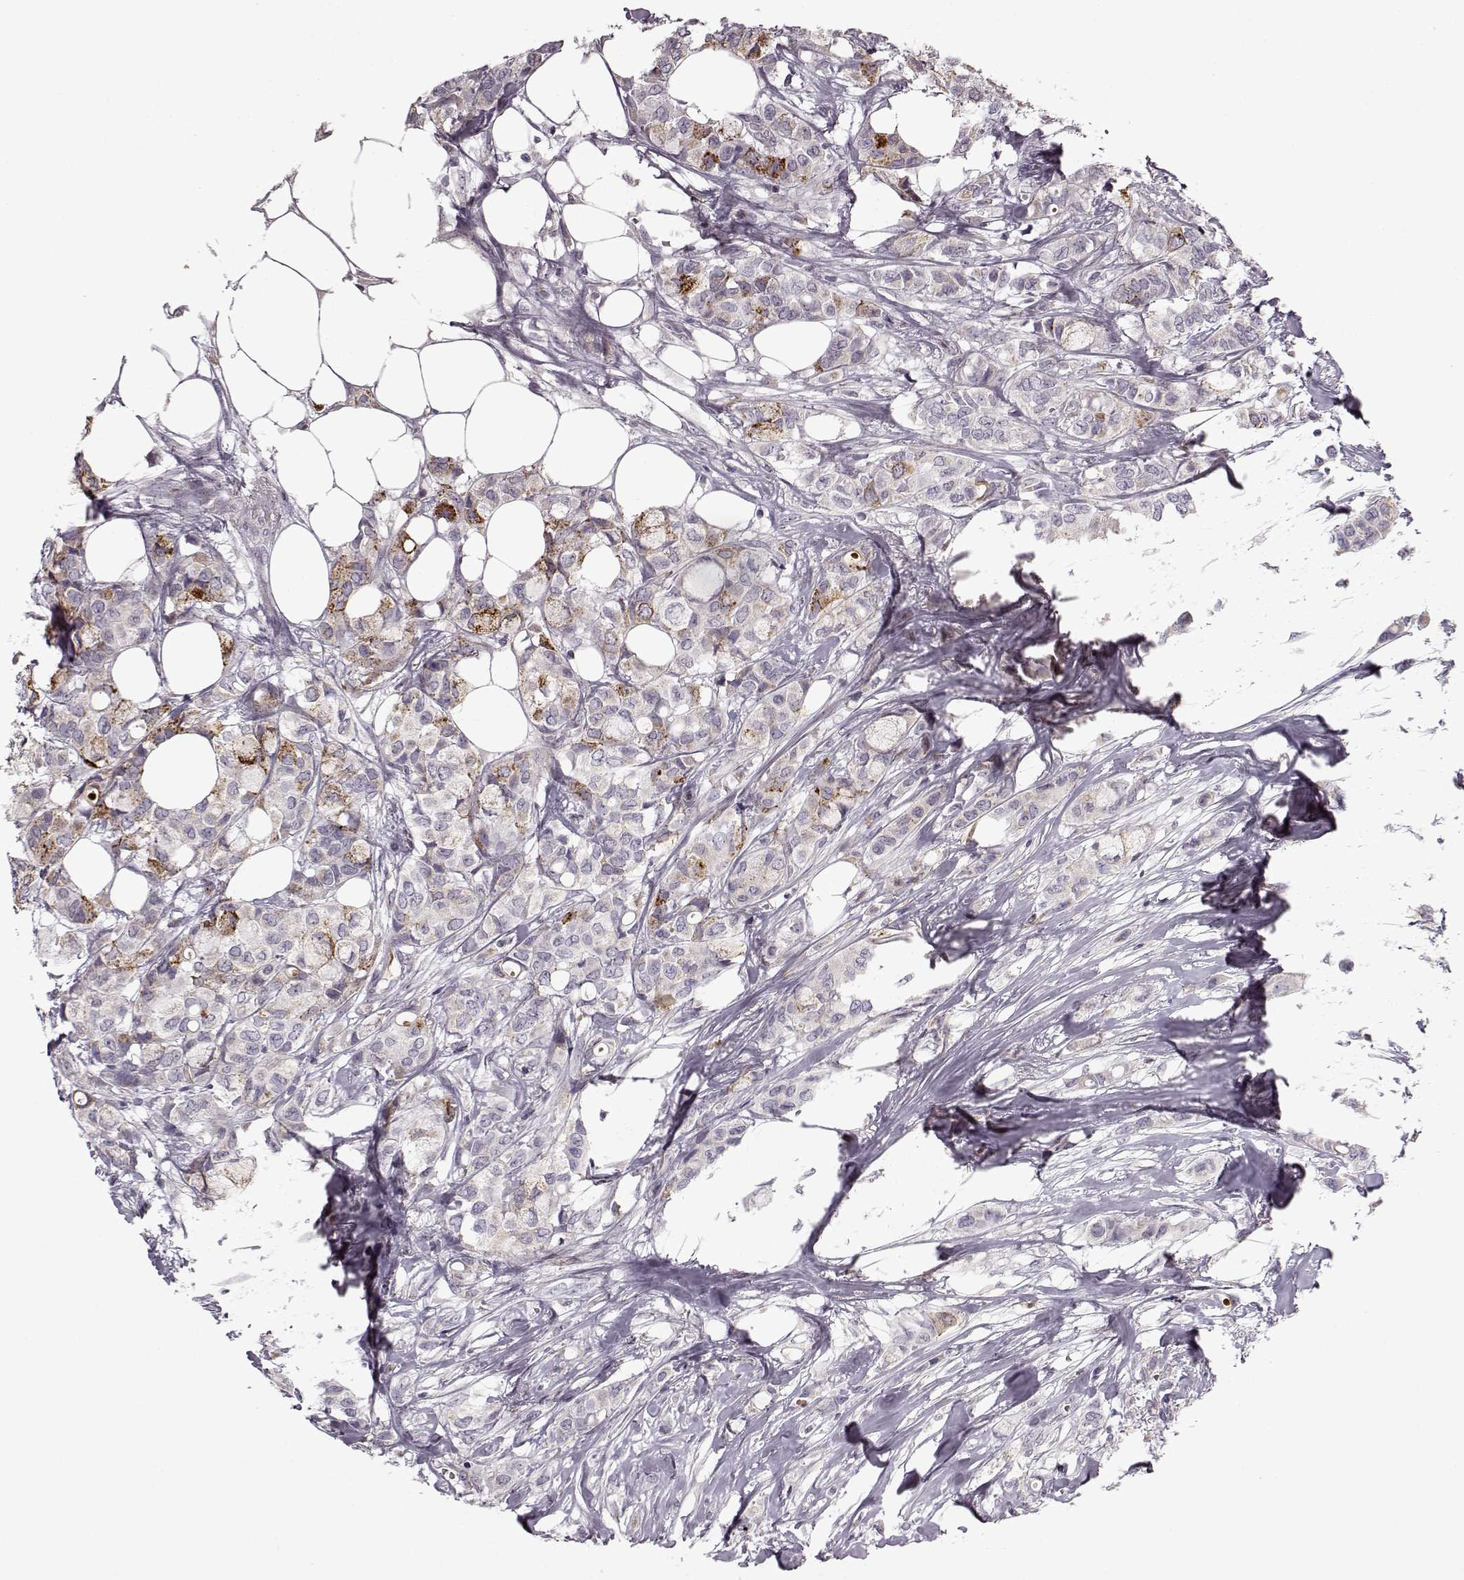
{"staining": {"intensity": "strong", "quantity": "<25%", "location": "cytoplasmic/membranous"}, "tissue": "breast cancer", "cell_type": "Tumor cells", "image_type": "cancer", "snomed": [{"axis": "morphology", "description": "Duct carcinoma"}, {"axis": "topography", "description": "Breast"}], "caption": "Immunohistochemistry histopathology image of neoplastic tissue: breast cancer (infiltrating ductal carcinoma) stained using immunohistochemistry (IHC) shows medium levels of strong protein expression localized specifically in the cytoplasmic/membranous of tumor cells, appearing as a cytoplasmic/membranous brown color.", "gene": "HMMR", "patient": {"sex": "female", "age": 85}}